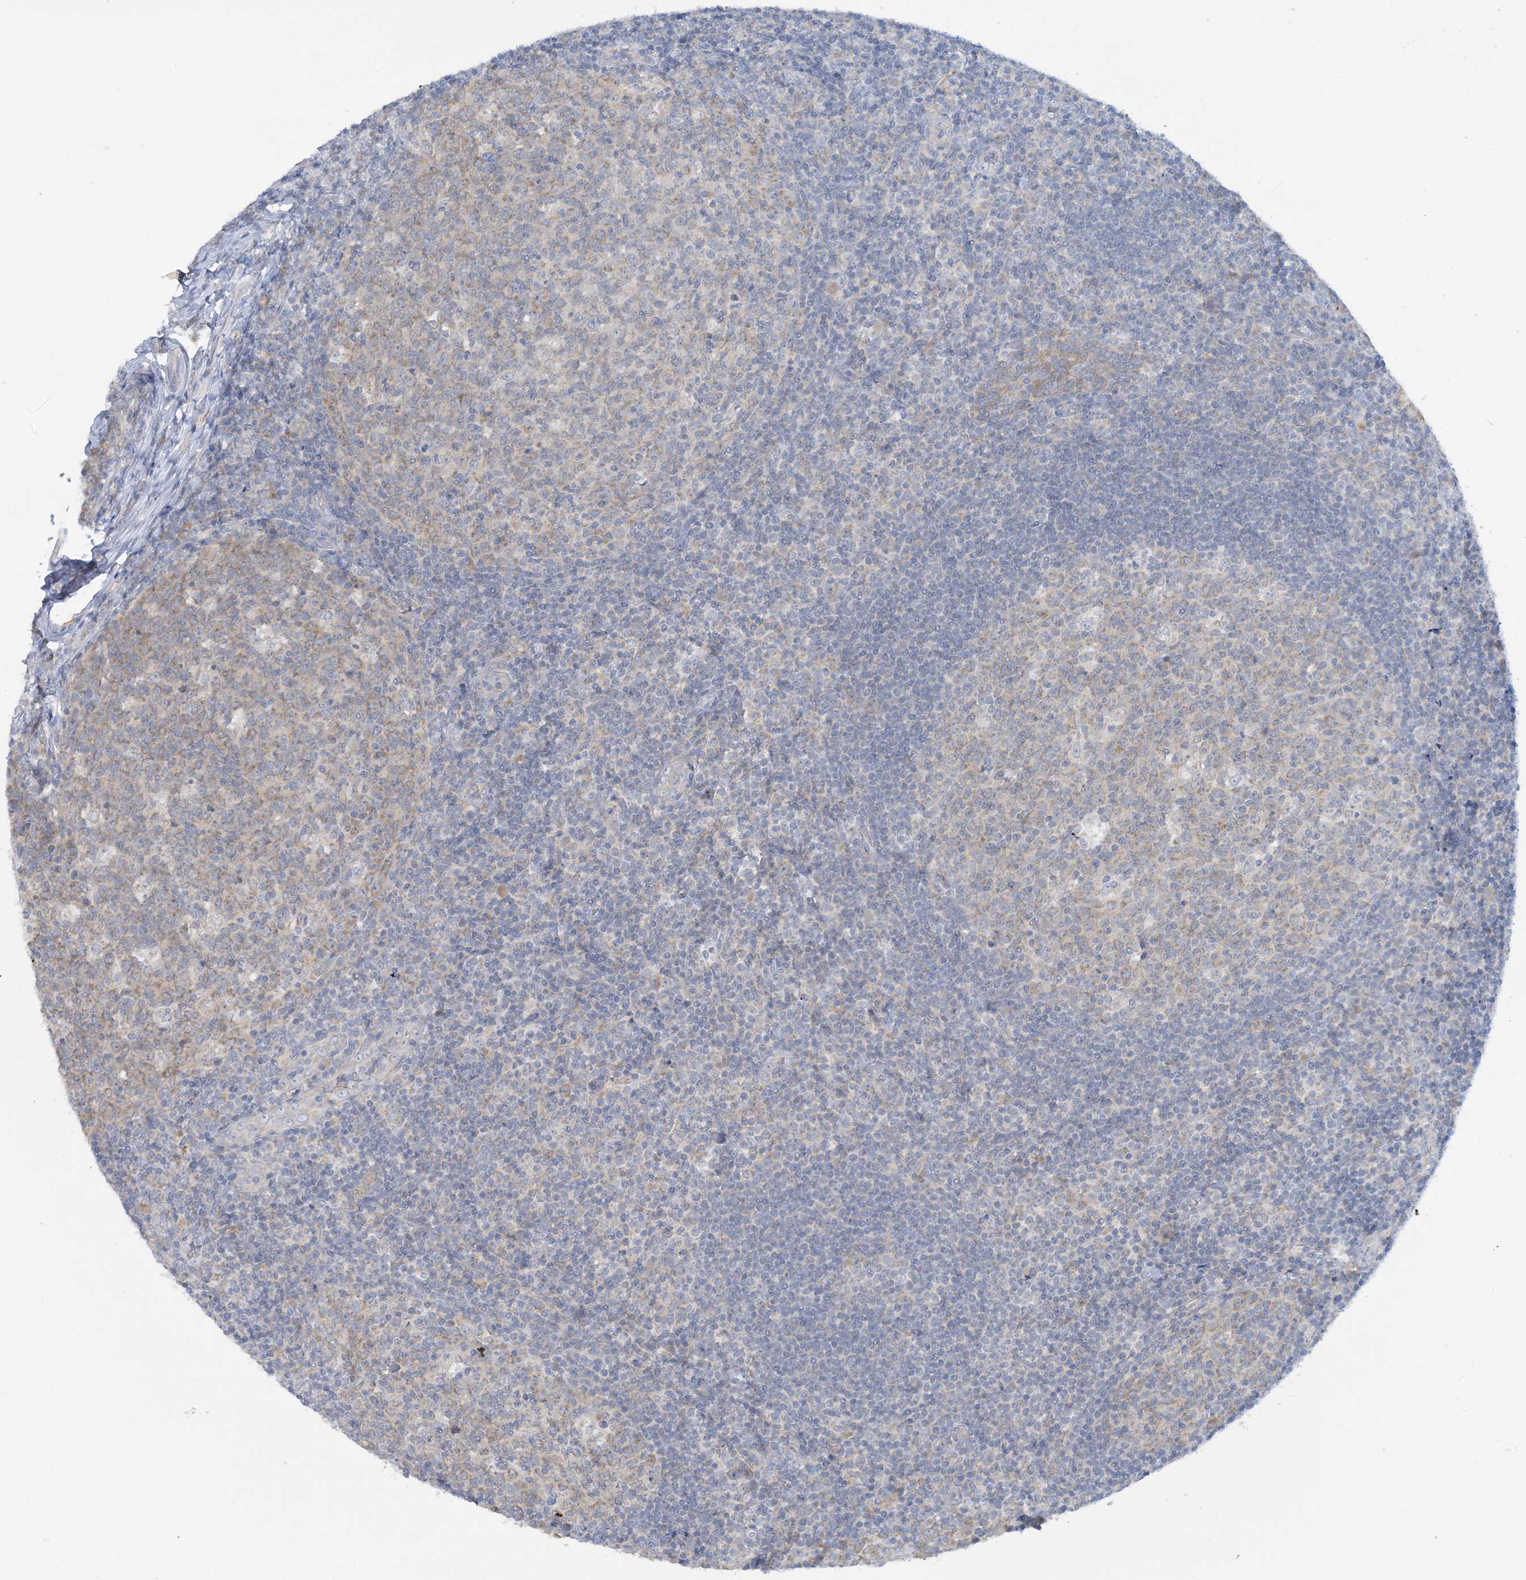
{"staining": {"intensity": "weak", "quantity": "<25%", "location": "cytoplasmic/membranous"}, "tissue": "tonsil", "cell_type": "Germinal center cells", "image_type": "normal", "snomed": [{"axis": "morphology", "description": "Normal tissue, NOS"}, {"axis": "topography", "description": "Tonsil"}], "caption": "The histopathology image demonstrates no significant positivity in germinal center cells of tonsil.", "gene": "MRPS18A", "patient": {"sex": "female", "age": 19}}